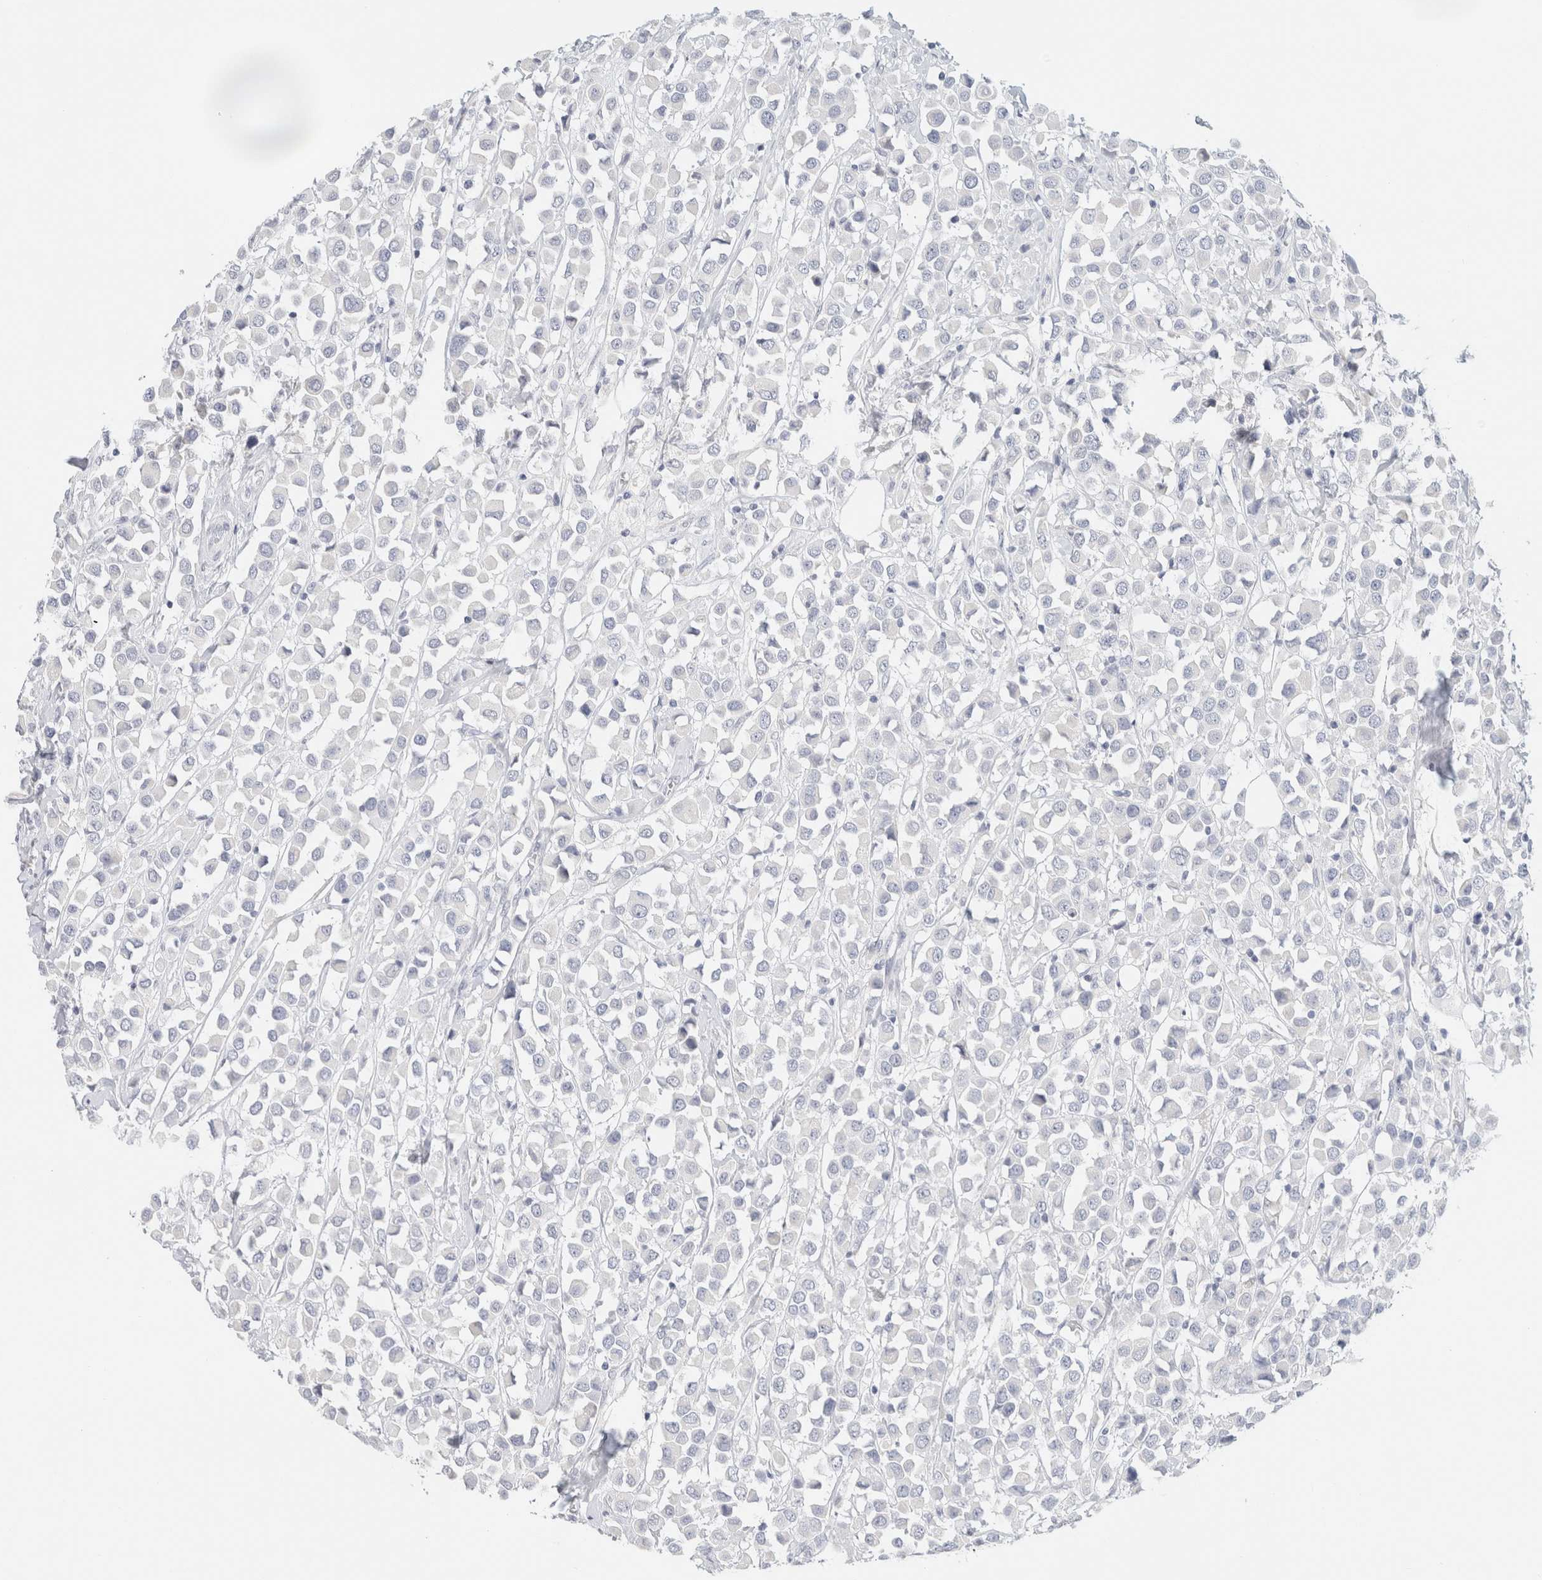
{"staining": {"intensity": "negative", "quantity": "none", "location": "none"}, "tissue": "breast cancer", "cell_type": "Tumor cells", "image_type": "cancer", "snomed": [{"axis": "morphology", "description": "Duct carcinoma"}, {"axis": "topography", "description": "Breast"}], "caption": "Infiltrating ductal carcinoma (breast) stained for a protein using immunohistochemistry (IHC) displays no positivity tumor cells.", "gene": "NEFM", "patient": {"sex": "female", "age": 61}}